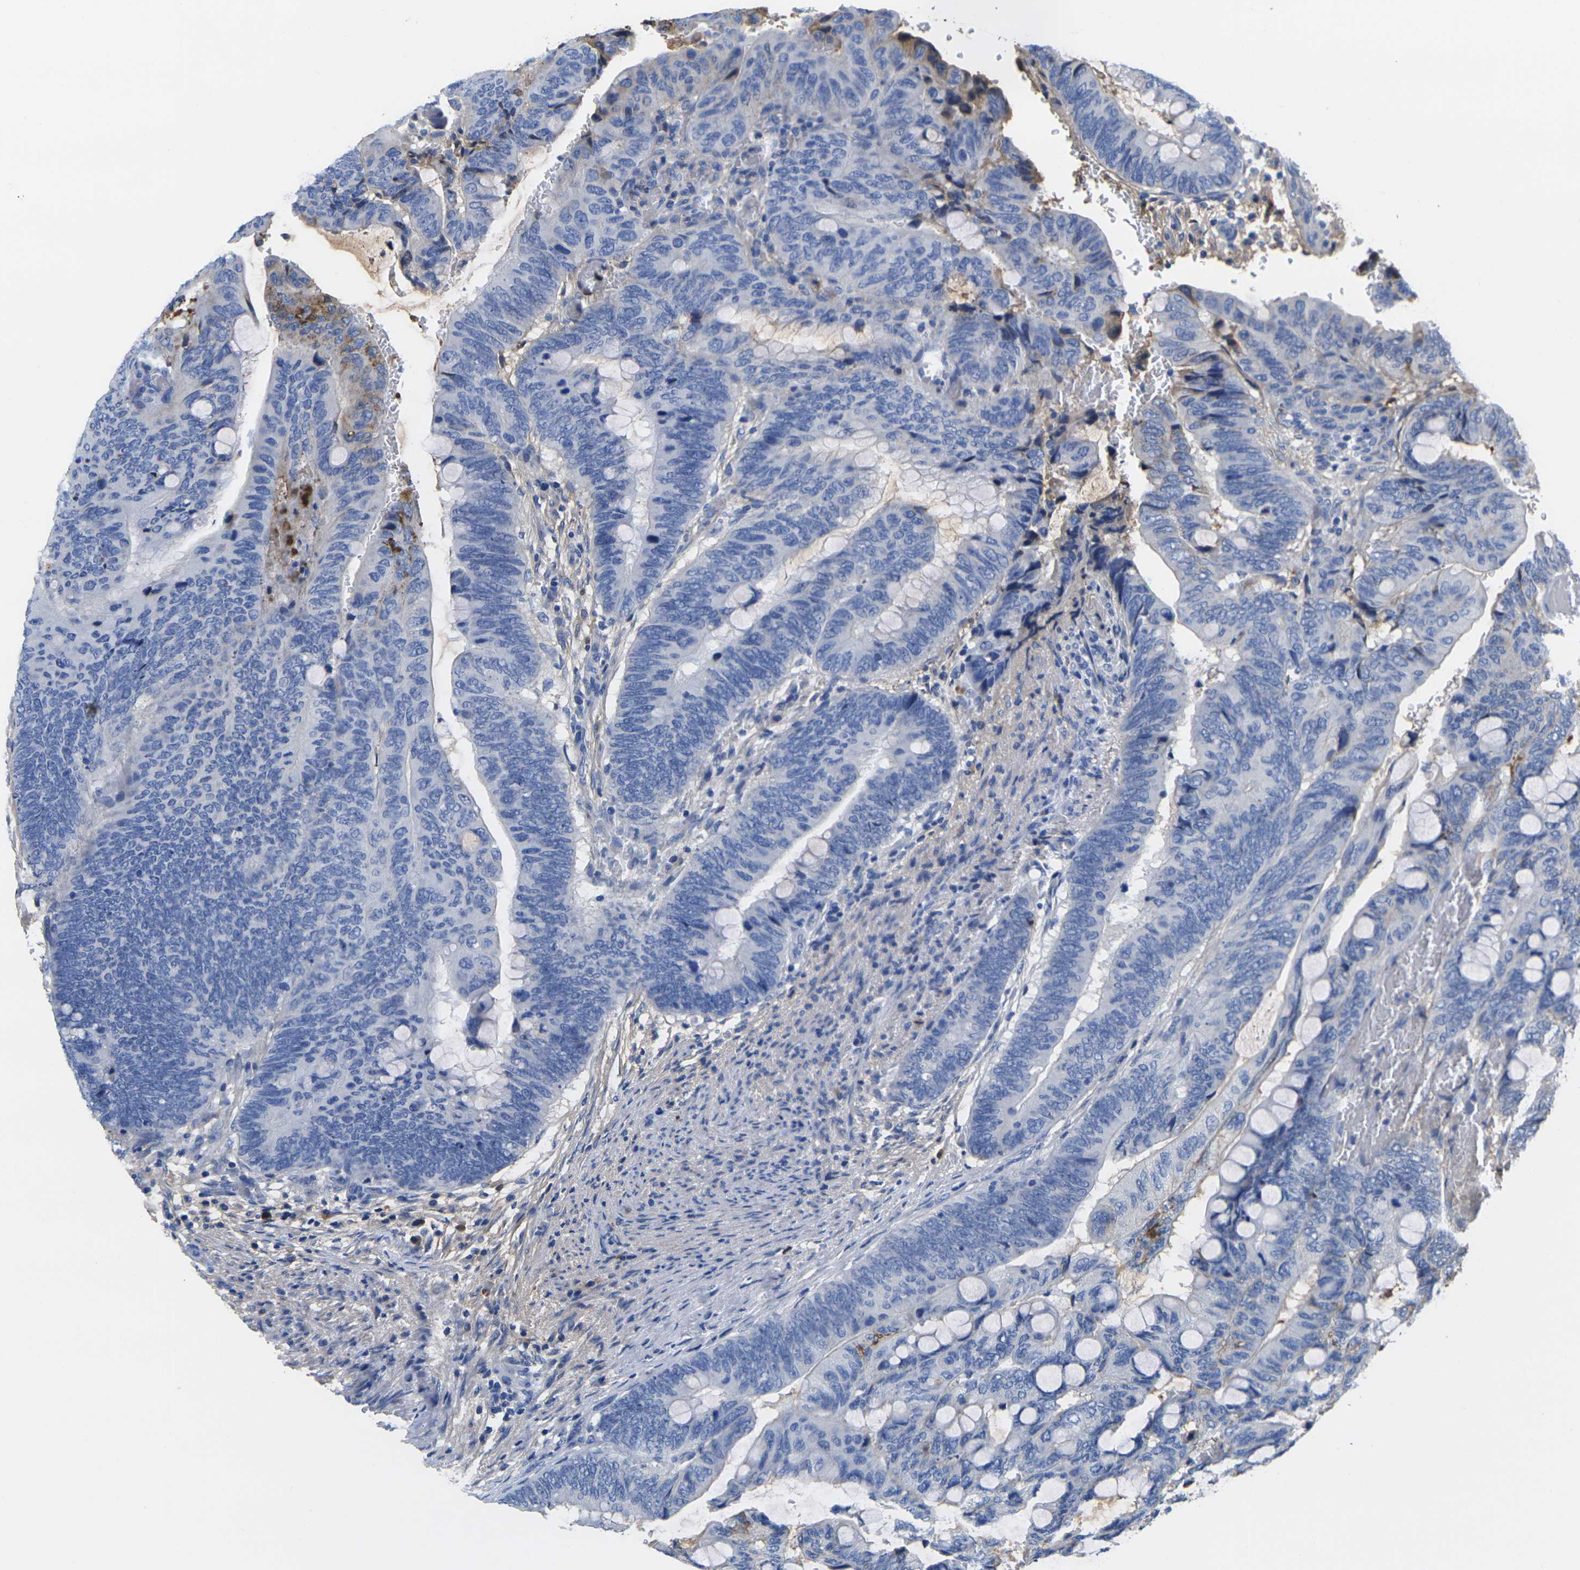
{"staining": {"intensity": "negative", "quantity": "none", "location": "none"}, "tissue": "colorectal cancer", "cell_type": "Tumor cells", "image_type": "cancer", "snomed": [{"axis": "morphology", "description": "Normal tissue, NOS"}, {"axis": "morphology", "description": "Adenocarcinoma, NOS"}, {"axis": "topography", "description": "Rectum"}, {"axis": "topography", "description": "Peripheral nerve tissue"}], "caption": "Protein analysis of colorectal cancer (adenocarcinoma) reveals no significant staining in tumor cells.", "gene": "GREM2", "patient": {"sex": "male", "age": 92}}